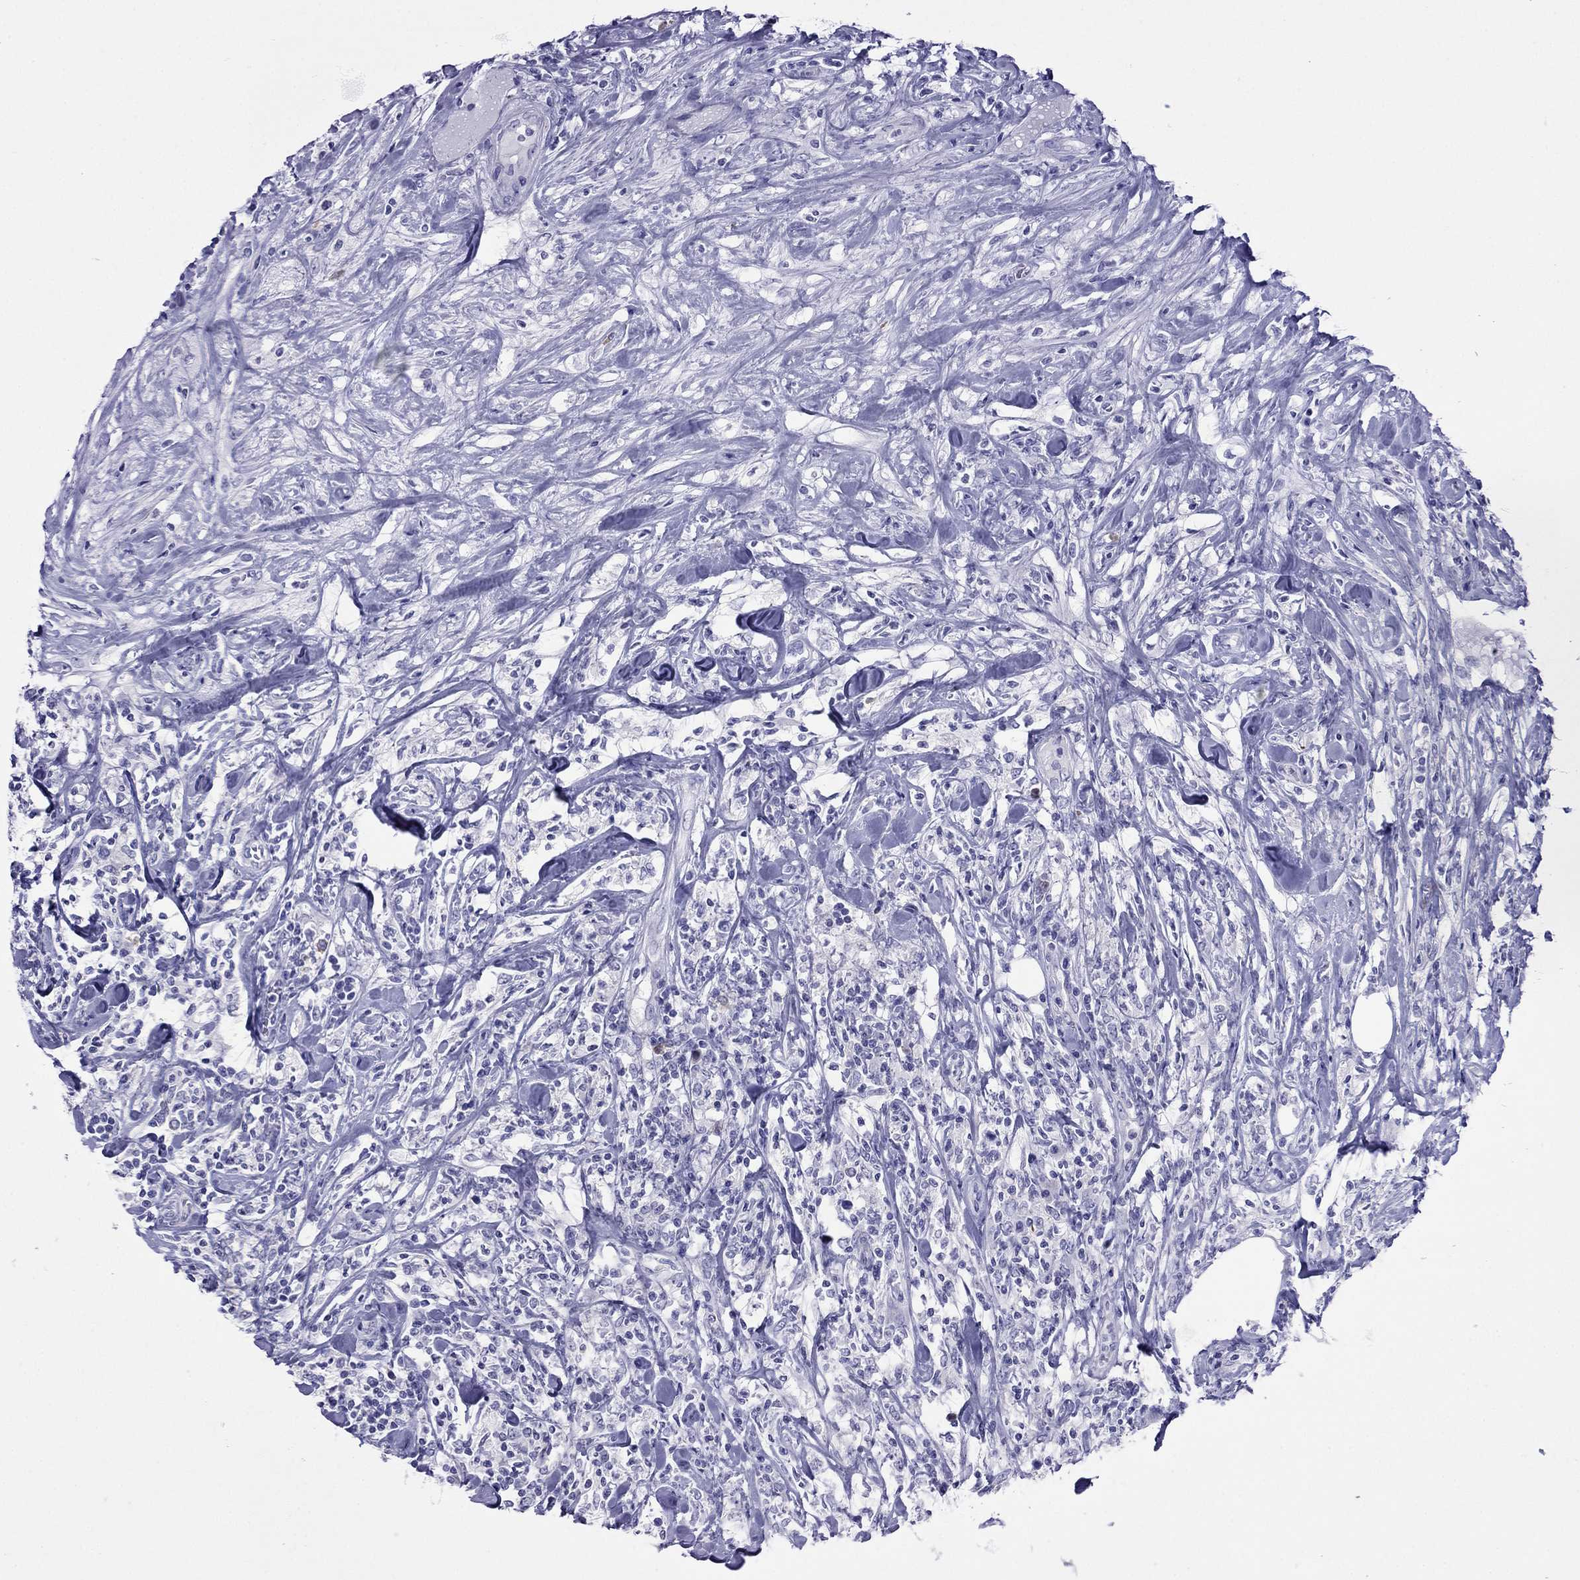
{"staining": {"intensity": "negative", "quantity": "none", "location": "none"}, "tissue": "lymphoma", "cell_type": "Tumor cells", "image_type": "cancer", "snomed": [{"axis": "morphology", "description": "Malignant lymphoma, non-Hodgkin's type, High grade"}, {"axis": "topography", "description": "Lymph node"}], "caption": "Immunohistochemistry photomicrograph of neoplastic tissue: human lymphoma stained with DAB (3,3'-diaminobenzidine) reveals no significant protein expression in tumor cells.", "gene": "PCDHA6", "patient": {"sex": "female", "age": 84}}